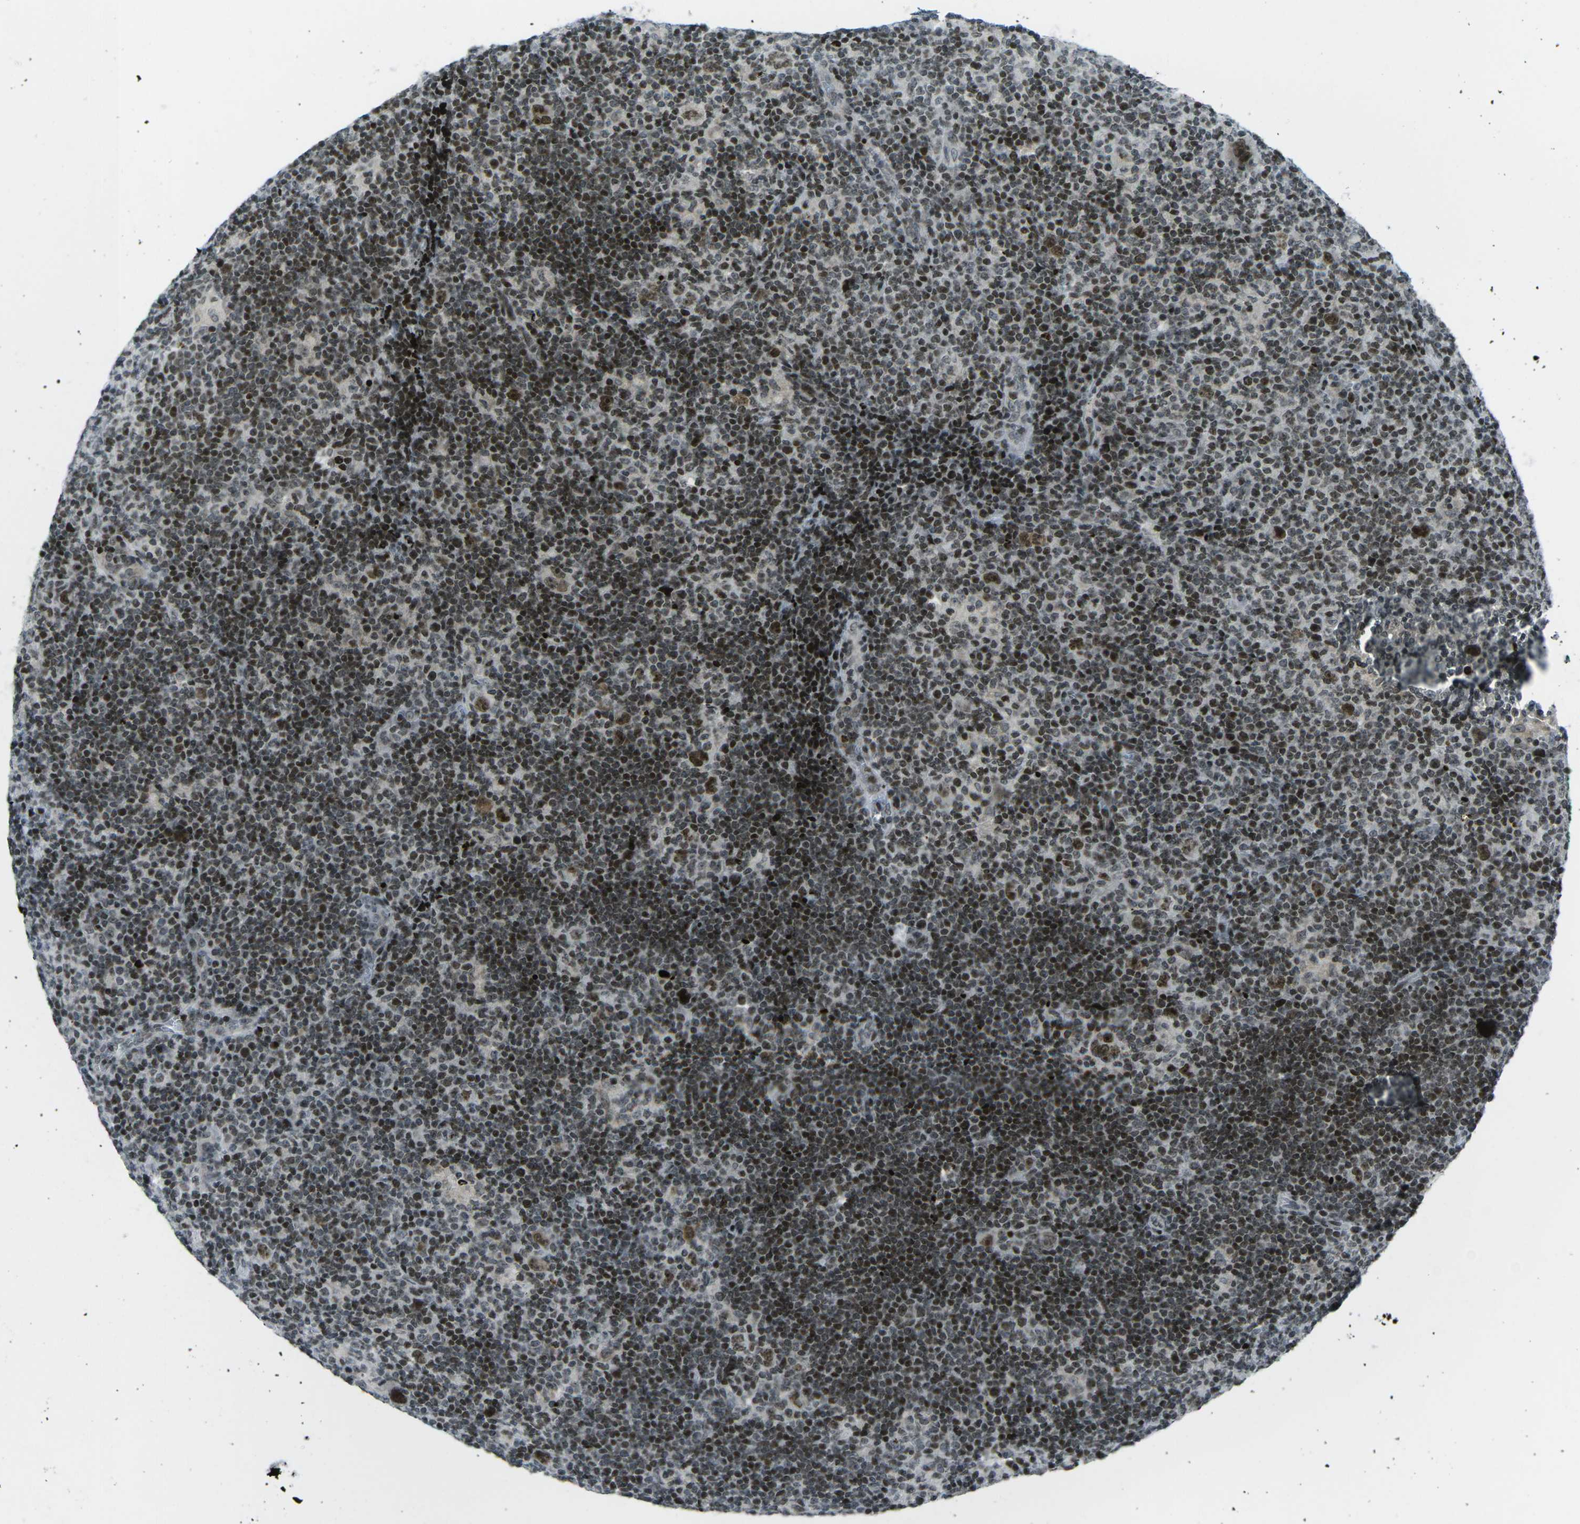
{"staining": {"intensity": "strong", "quantity": ">75%", "location": "nuclear"}, "tissue": "lymphoma", "cell_type": "Tumor cells", "image_type": "cancer", "snomed": [{"axis": "morphology", "description": "Hodgkin's disease, NOS"}, {"axis": "topography", "description": "Lymph node"}], "caption": "This is a micrograph of IHC staining of Hodgkin's disease, which shows strong expression in the nuclear of tumor cells.", "gene": "EME1", "patient": {"sex": "female", "age": 57}}